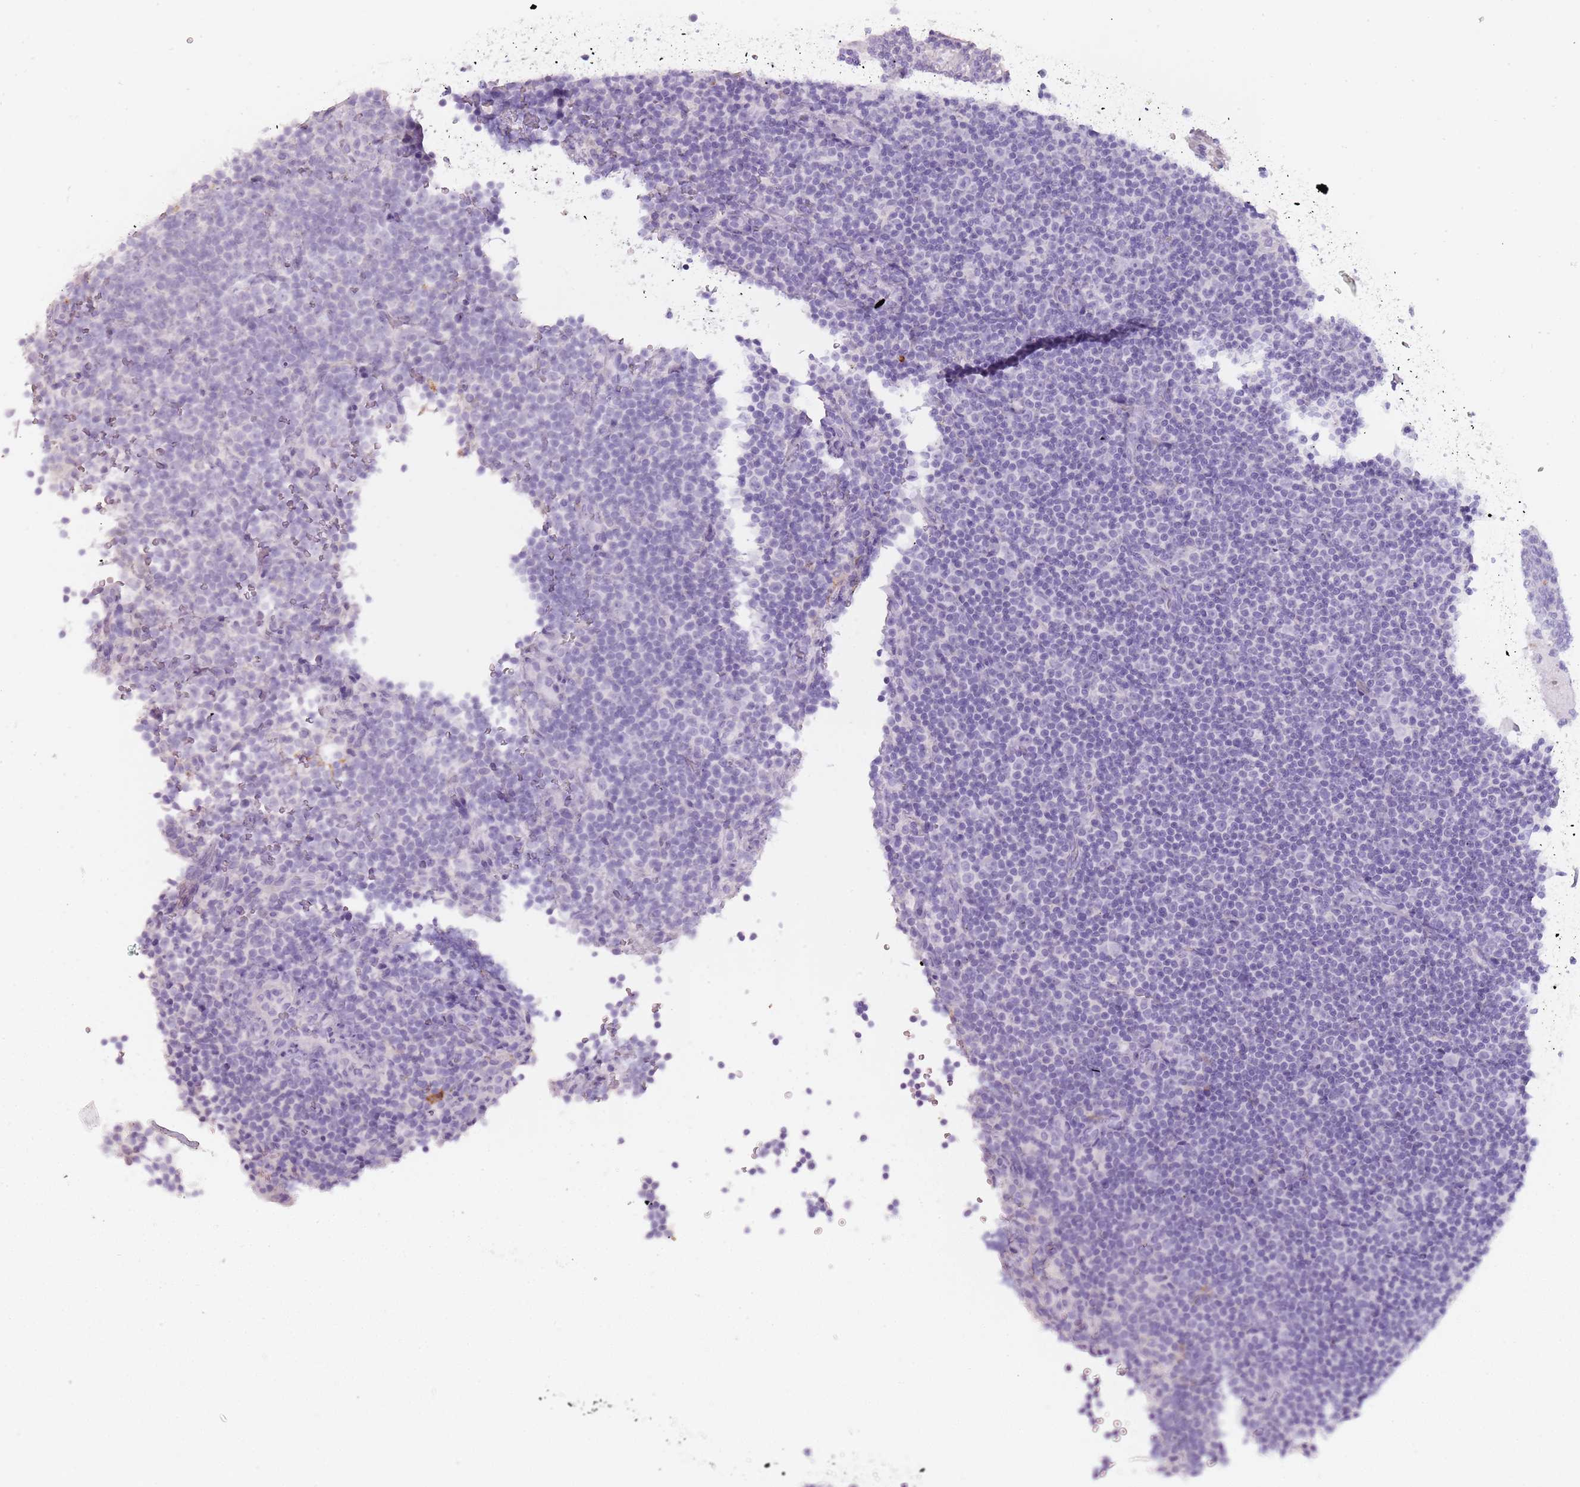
{"staining": {"intensity": "negative", "quantity": "none", "location": "none"}, "tissue": "lymphoma", "cell_type": "Tumor cells", "image_type": "cancer", "snomed": [{"axis": "morphology", "description": "Malignant lymphoma, non-Hodgkin's type, Low grade"}, {"axis": "topography", "description": "Lymph node"}], "caption": "Tumor cells show no significant protein expression in lymphoma.", "gene": "COLEC12", "patient": {"sex": "female", "age": 67}}